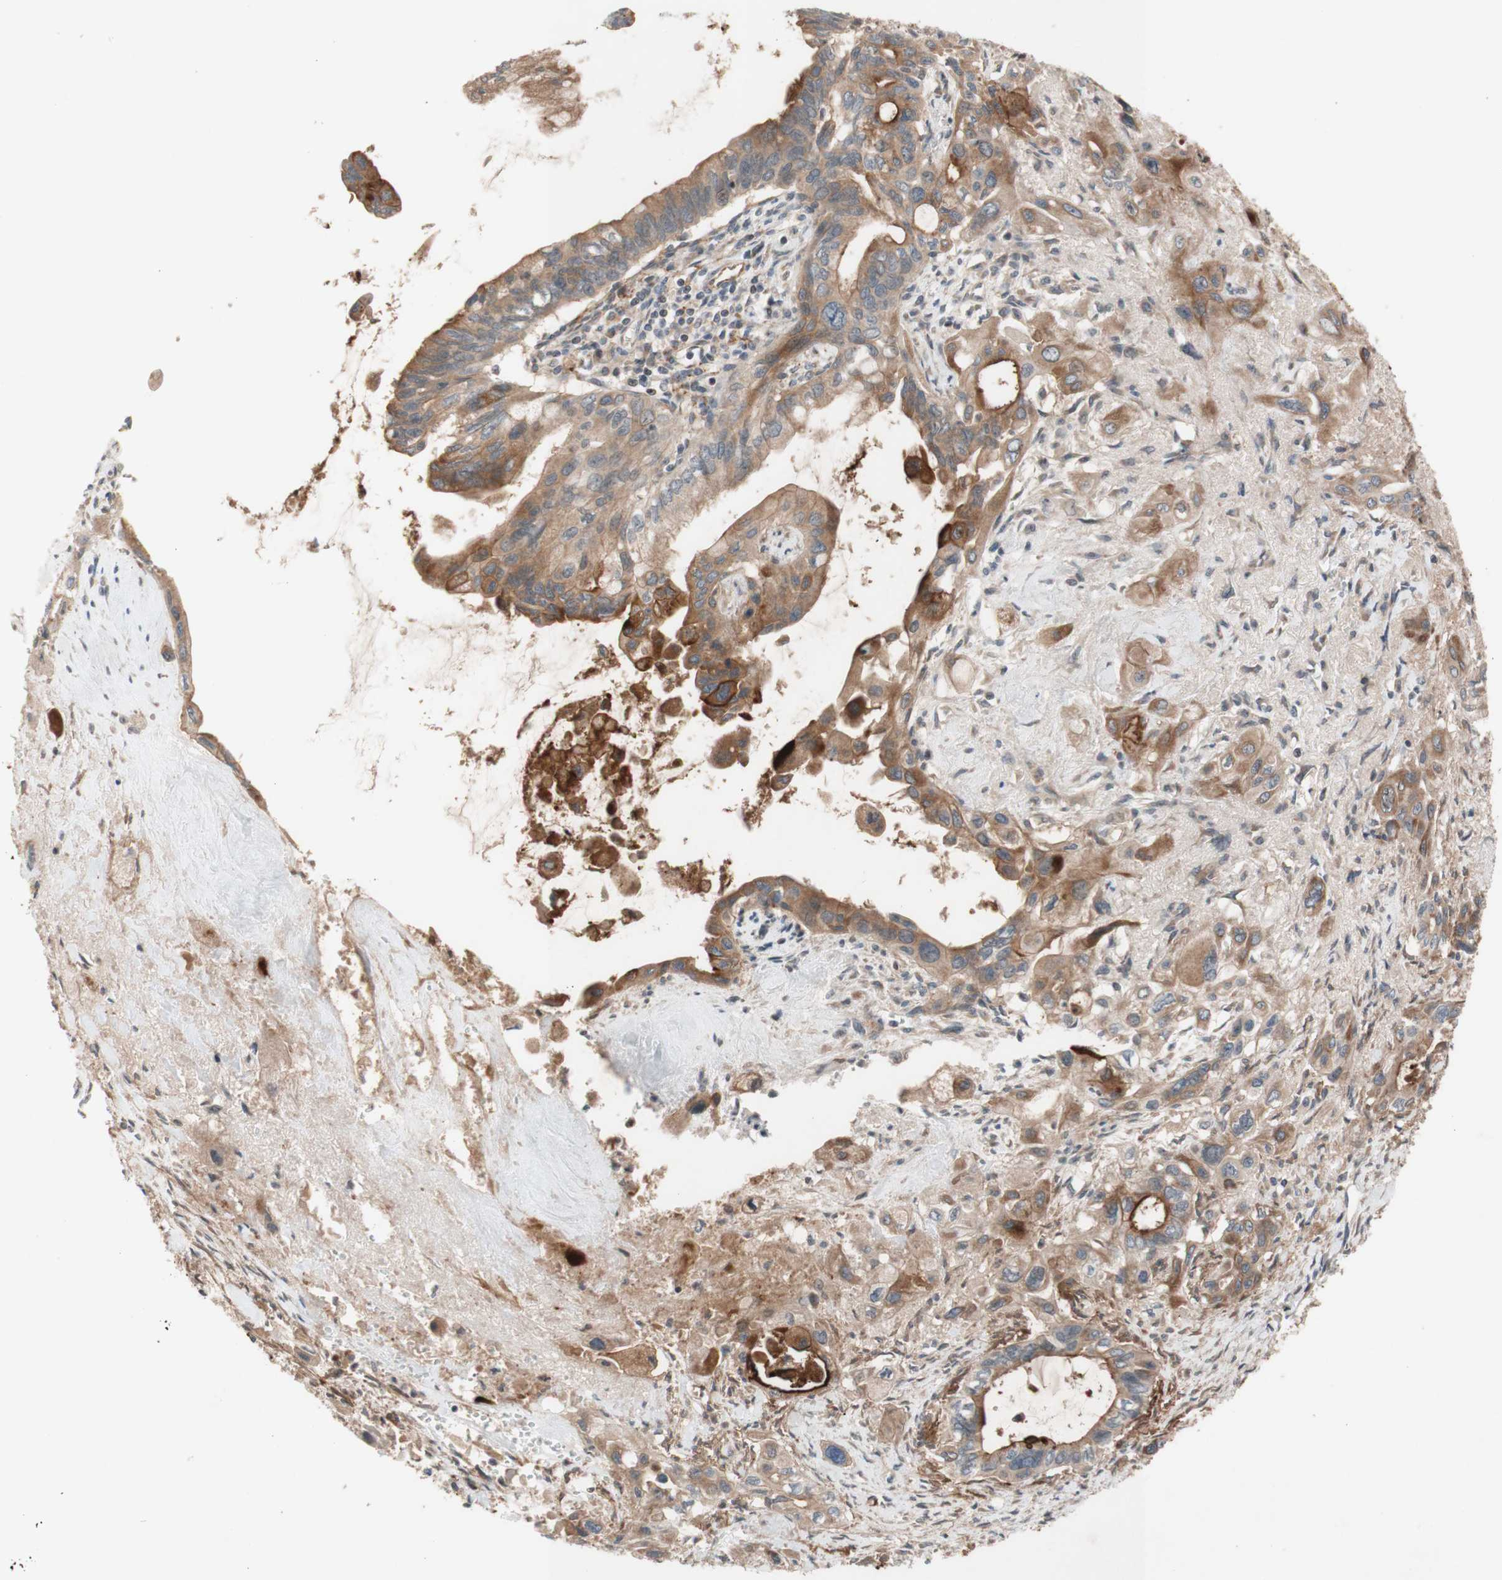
{"staining": {"intensity": "moderate", "quantity": ">75%", "location": "cytoplasmic/membranous"}, "tissue": "pancreatic cancer", "cell_type": "Tumor cells", "image_type": "cancer", "snomed": [{"axis": "morphology", "description": "Adenocarcinoma, NOS"}, {"axis": "topography", "description": "Pancreas"}], "caption": "The image demonstrates staining of pancreatic cancer, revealing moderate cytoplasmic/membranous protein staining (brown color) within tumor cells.", "gene": "CD55", "patient": {"sex": "male", "age": 73}}